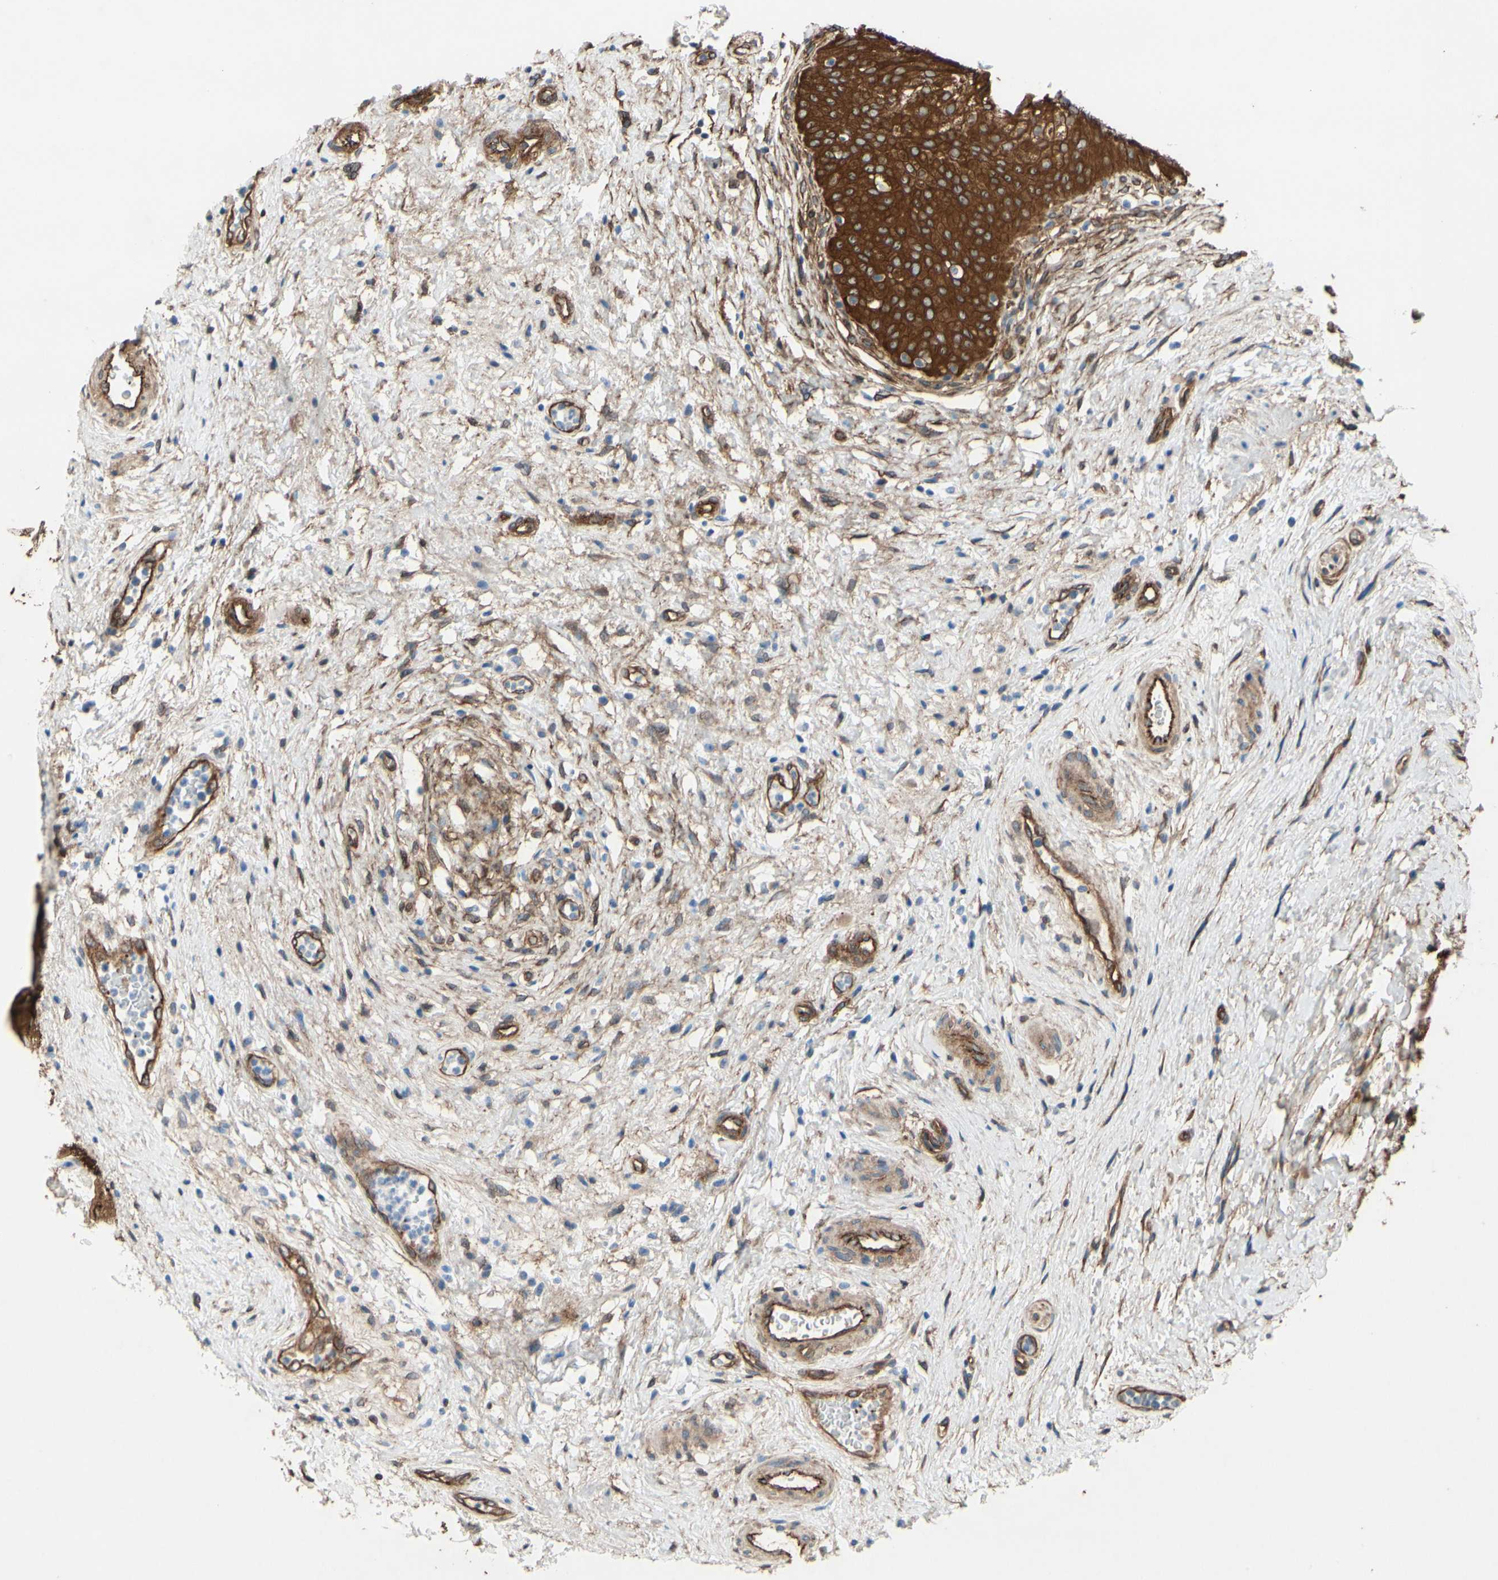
{"staining": {"intensity": "strong", "quantity": ">75%", "location": "cytoplasmic/membranous"}, "tissue": "urinary bladder", "cell_type": "Urothelial cells", "image_type": "normal", "snomed": [{"axis": "morphology", "description": "Normal tissue, NOS"}, {"axis": "morphology", "description": "Urothelial carcinoma, High grade"}, {"axis": "topography", "description": "Urinary bladder"}], "caption": "This micrograph displays IHC staining of normal urinary bladder, with high strong cytoplasmic/membranous positivity in about >75% of urothelial cells.", "gene": "CTTNBP2", "patient": {"sex": "male", "age": 46}}